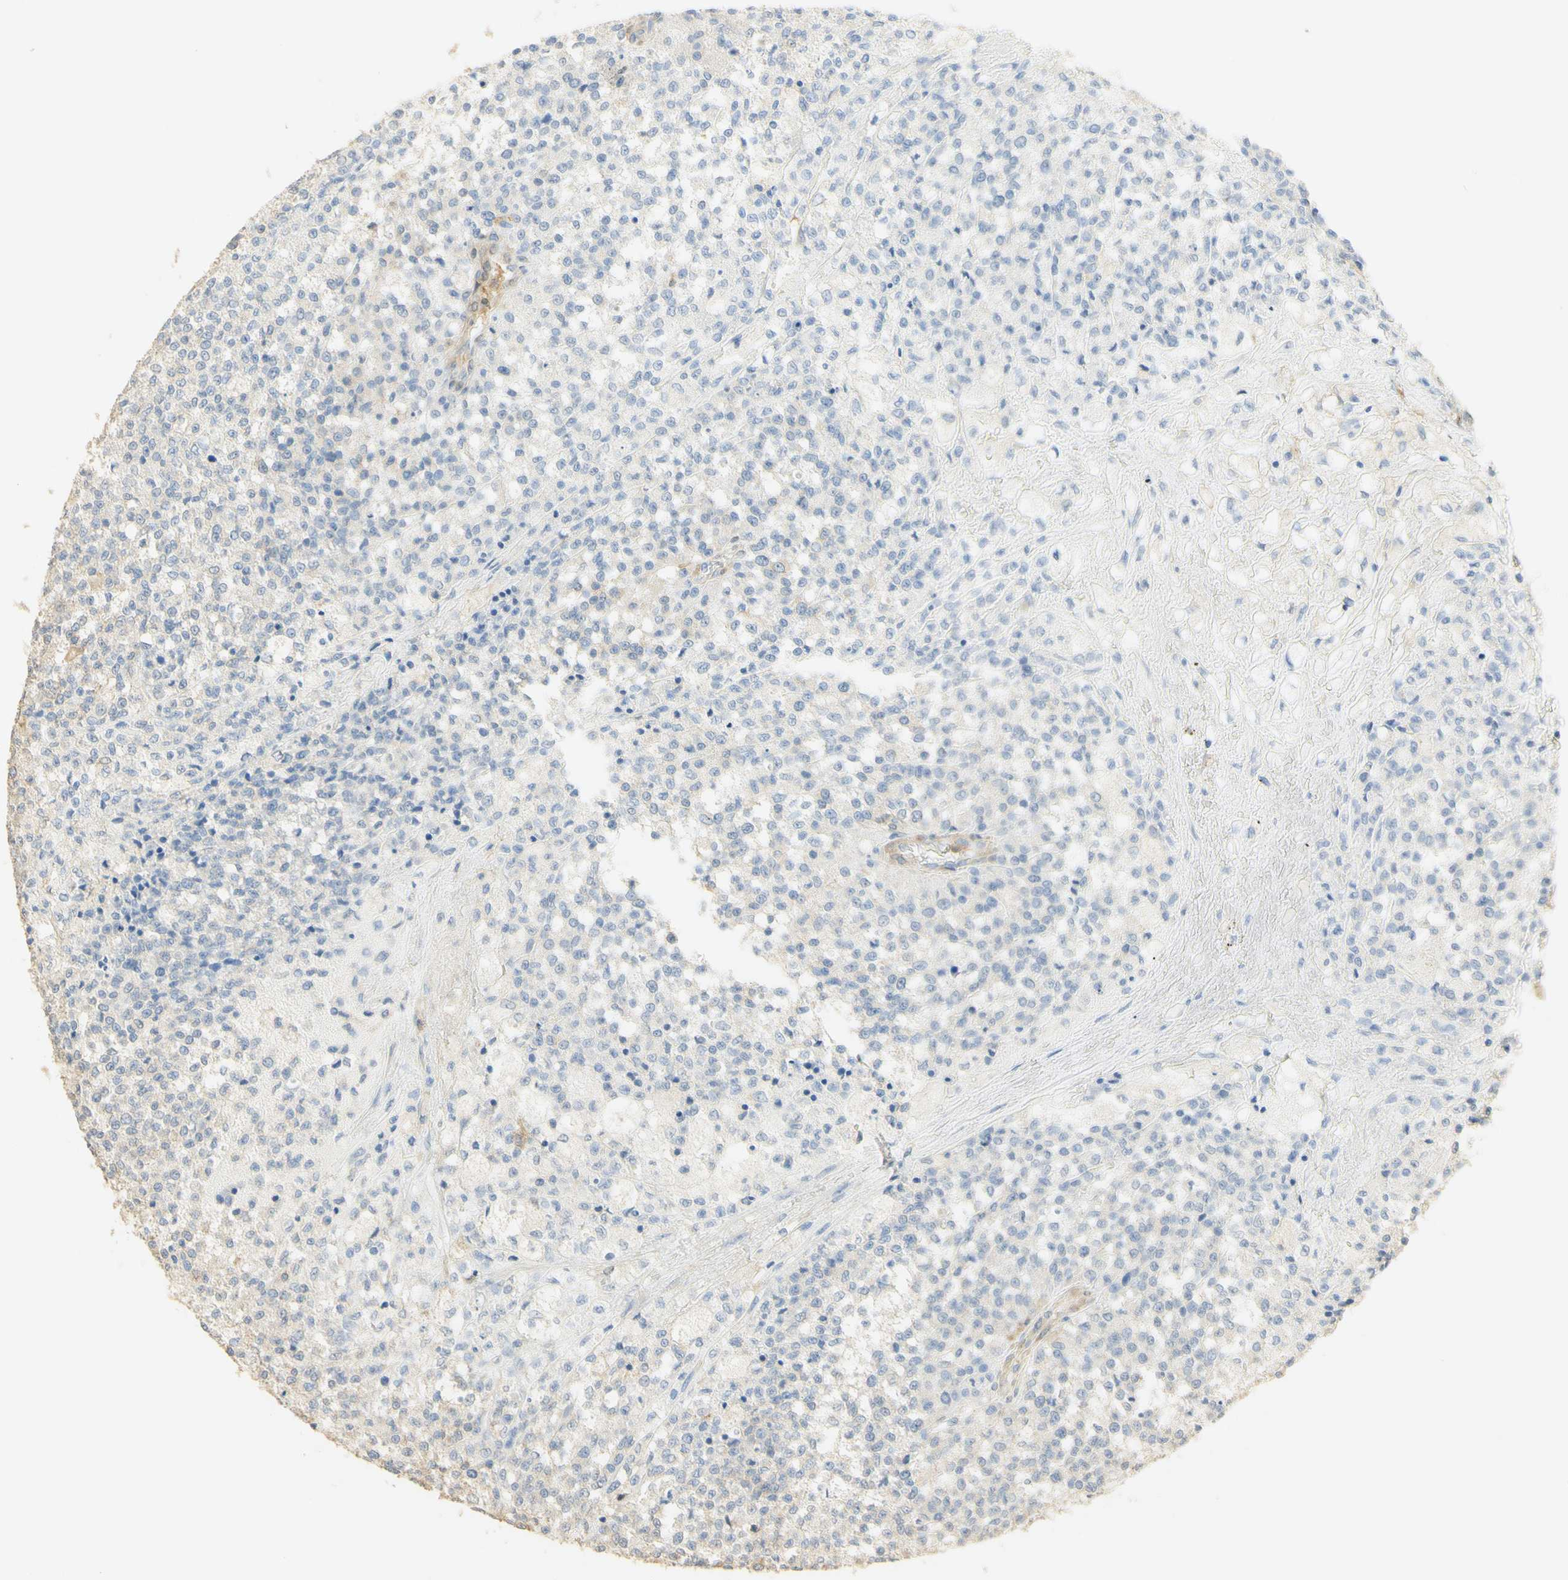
{"staining": {"intensity": "weak", "quantity": "<25%", "location": "cytoplasmic/membranous"}, "tissue": "testis cancer", "cell_type": "Tumor cells", "image_type": "cancer", "snomed": [{"axis": "morphology", "description": "Seminoma, NOS"}, {"axis": "topography", "description": "Testis"}], "caption": "IHC of testis cancer displays no staining in tumor cells.", "gene": "PAK1", "patient": {"sex": "male", "age": 59}}